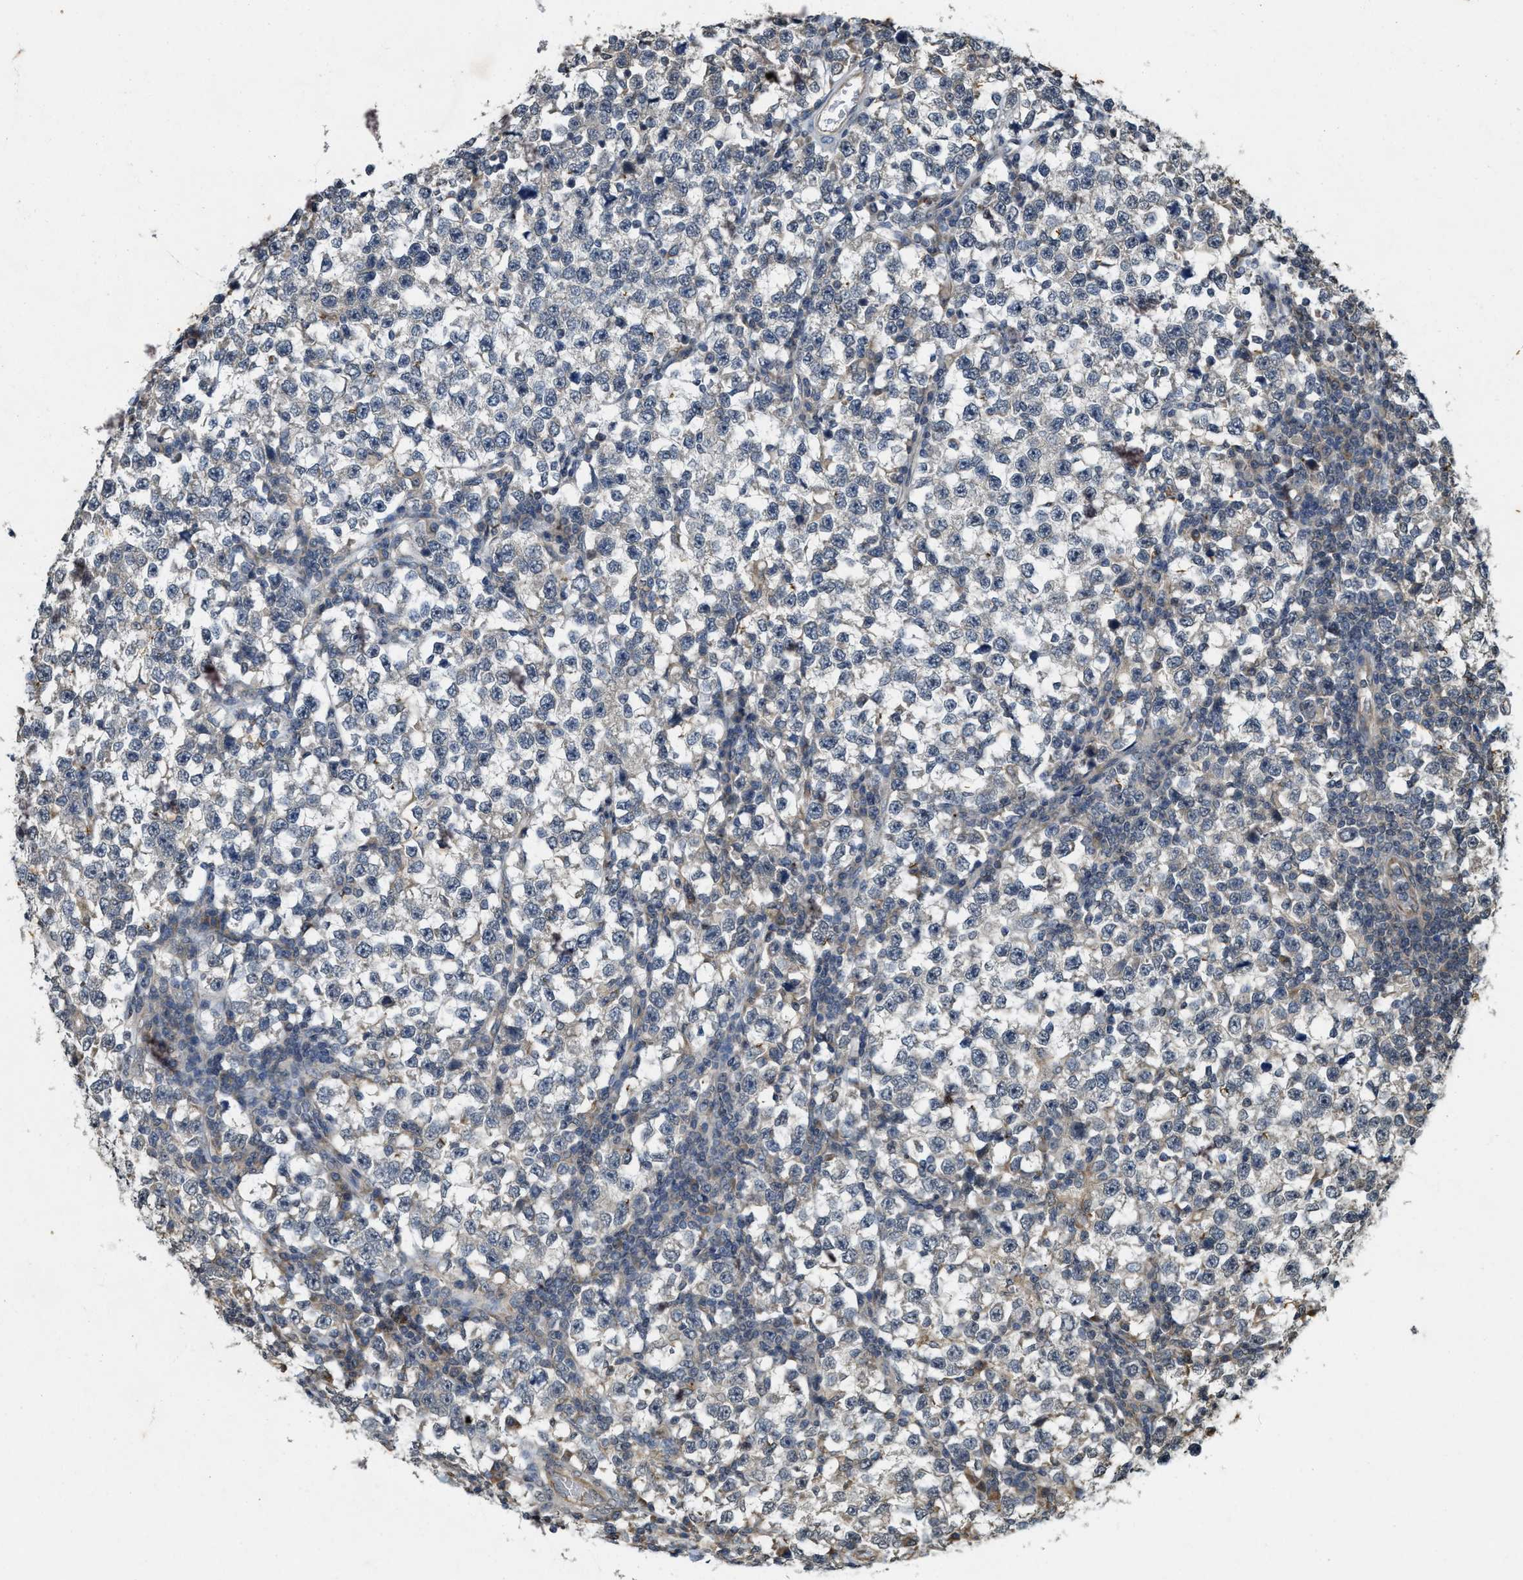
{"staining": {"intensity": "weak", "quantity": "<25%", "location": "cytoplasmic/membranous"}, "tissue": "testis cancer", "cell_type": "Tumor cells", "image_type": "cancer", "snomed": [{"axis": "morphology", "description": "Seminoma, NOS"}, {"axis": "topography", "description": "Testis"}], "caption": "DAB immunohistochemical staining of human testis cancer (seminoma) reveals no significant expression in tumor cells. (DAB (3,3'-diaminobenzidine) IHC visualized using brightfield microscopy, high magnification).", "gene": "KIF21A", "patient": {"sex": "male", "age": 43}}